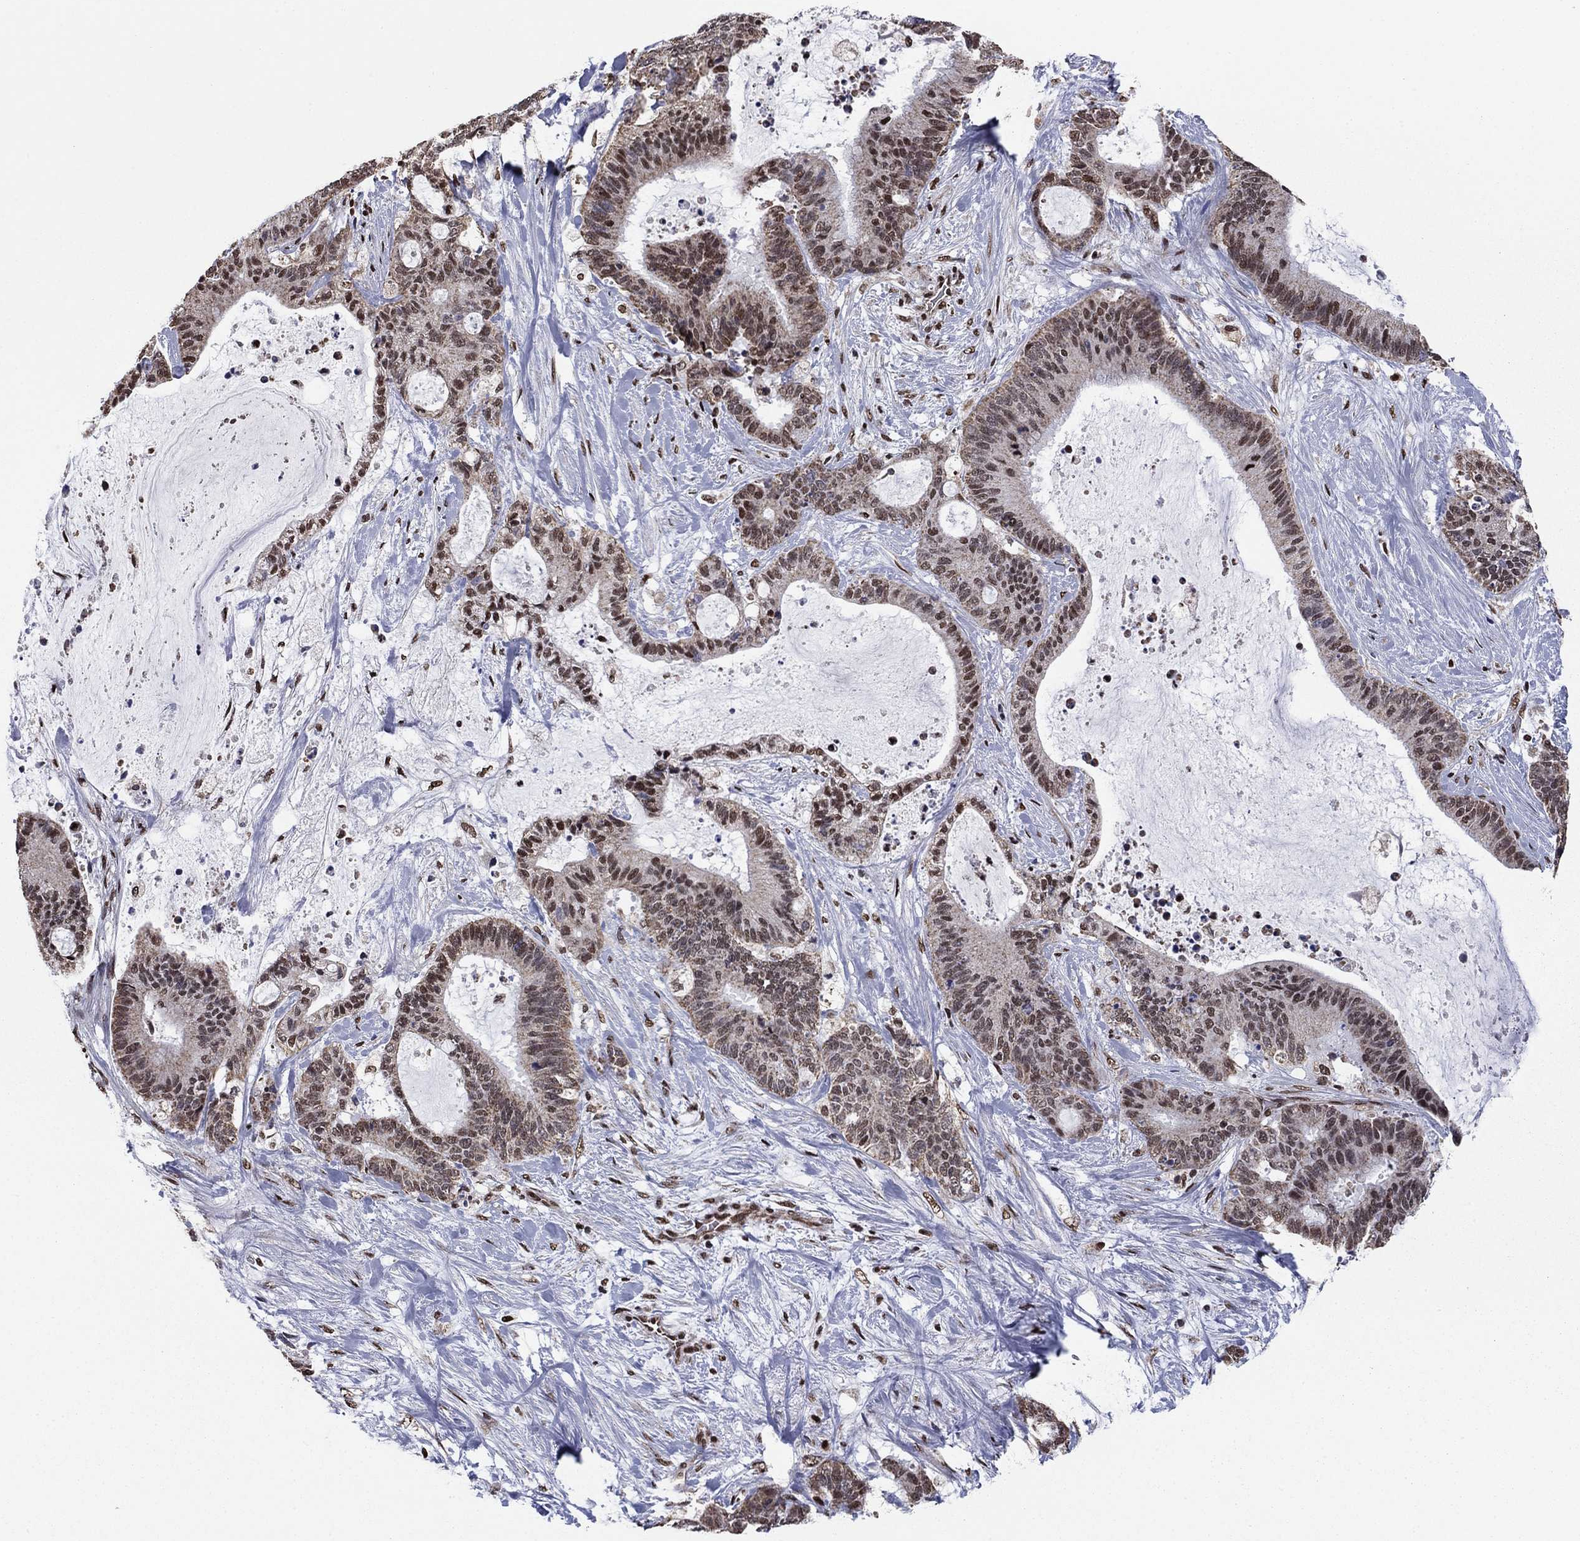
{"staining": {"intensity": "moderate", "quantity": ">75%", "location": "cytoplasmic/membranous,nuclear"}, "tissue": "liver cancer", "cell_type": "Tumor cells", "image_type": "cancer", "snomed": [{"axis": "morphology", "description": "Cholangiocarcinoma"}, {"axis": "topography", "description": "Liver"}], "caption": "Approximately >75% of tumor cells in human liver cancer (cholangiocarcinoma) exhibit moderate cytoplasmic/membranous and nuclear protein positivity as visualized by brown immunohistochemical staining.", "gene": "N4BP2", "patient": {"sex": "female", "age": 73}}